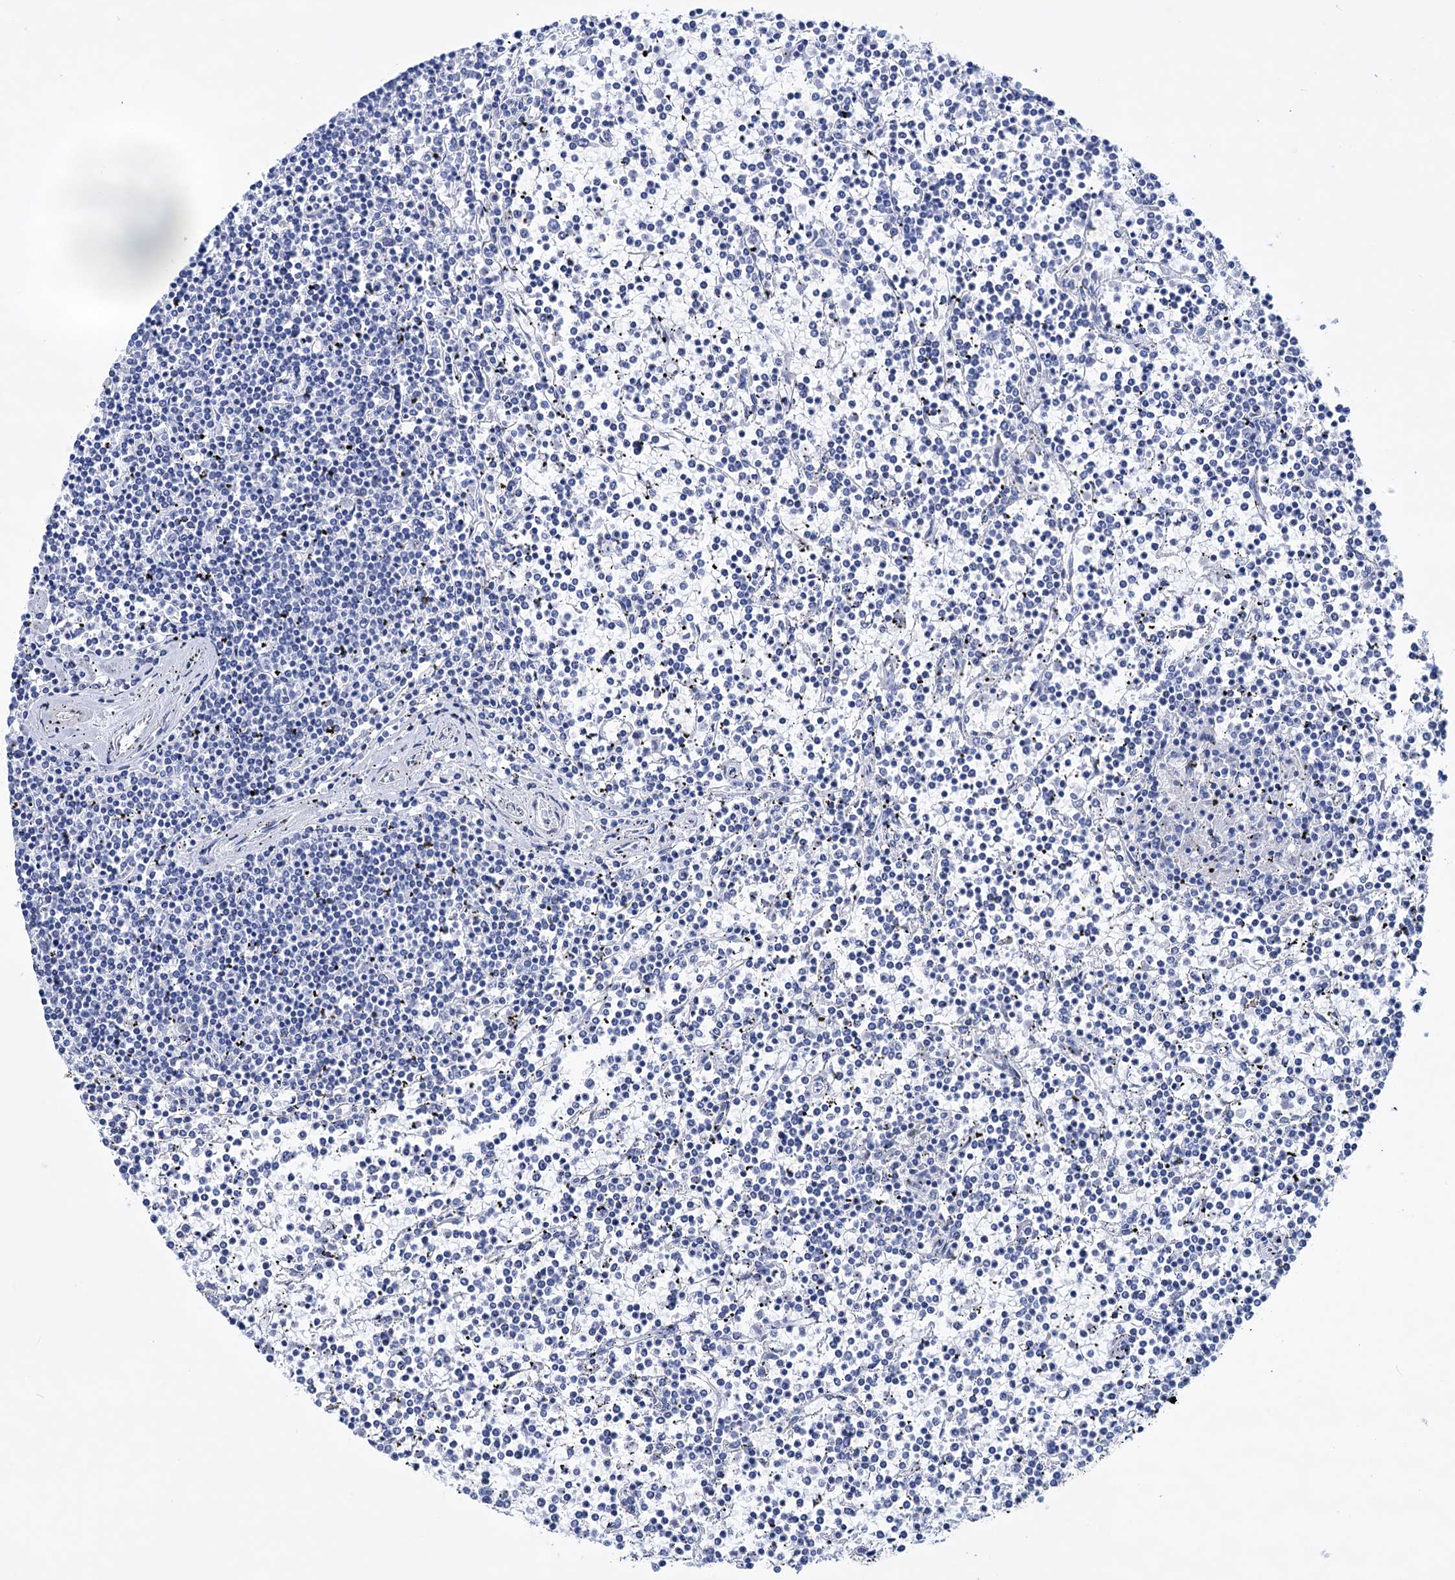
{"staining": {"intensity": "negative", "quantity": "none", "location": "none"}, "tissue": "lymphoma", "cell_type": "Tumor cells", "image_type": "cancer", "snomed": [{"axis": "morphology", "description": "Malignant lymphoma, non-Hodgkin's type, Low grade"}, {"axis": "topography", "description": "Spleen"}], "caption": "Immunohistochemical staining of malignant lymphoma, non-Hodgkin's type (low-grade) exhibits no significant expression in tumor cells.", "gene": "FBXW12", "patient": {"sex": "female", "age": 19}}